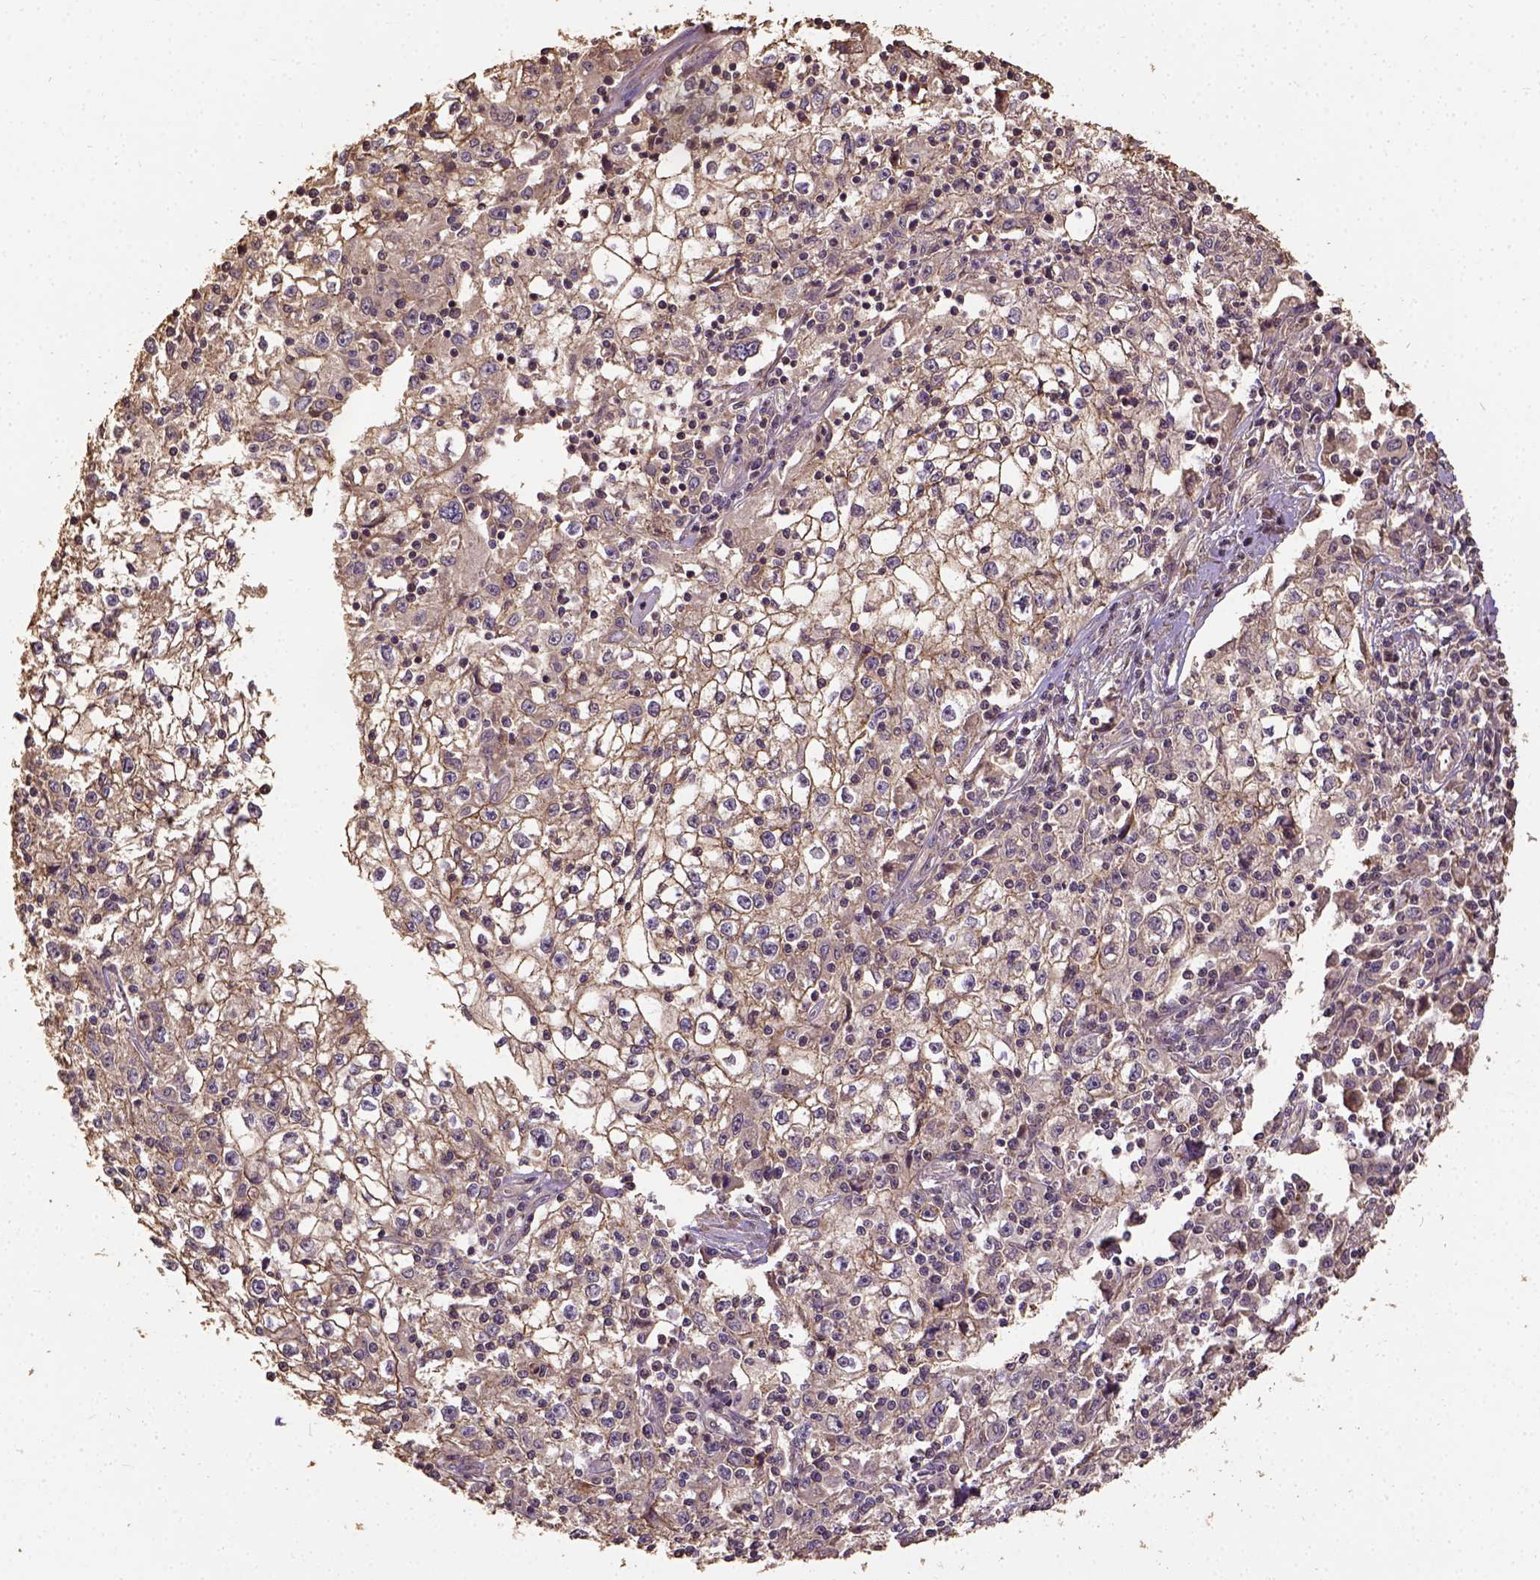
{"staining": {"intensity": "moderate", "quantity": "25%-75%", "location": "cytoplasmic/membranous"}, "tissue": "cervical cancer", "cell_type": "Tumor cells", "image_type": "cancer", "snomed": [{"axis": "morphology", "description": "Squamous cell carcinoma, NOS"}, {"axis": "topography", "description": "Cervix"}], "caption": "The micrograph shows a brown stain indicating the presence of a protein in the cytoplasmic/membranous of tumor cells in squamous cell carcinoma (cervical).", "gene": "ATP1B3", "patient": {"sex": "female", "age": 85}}